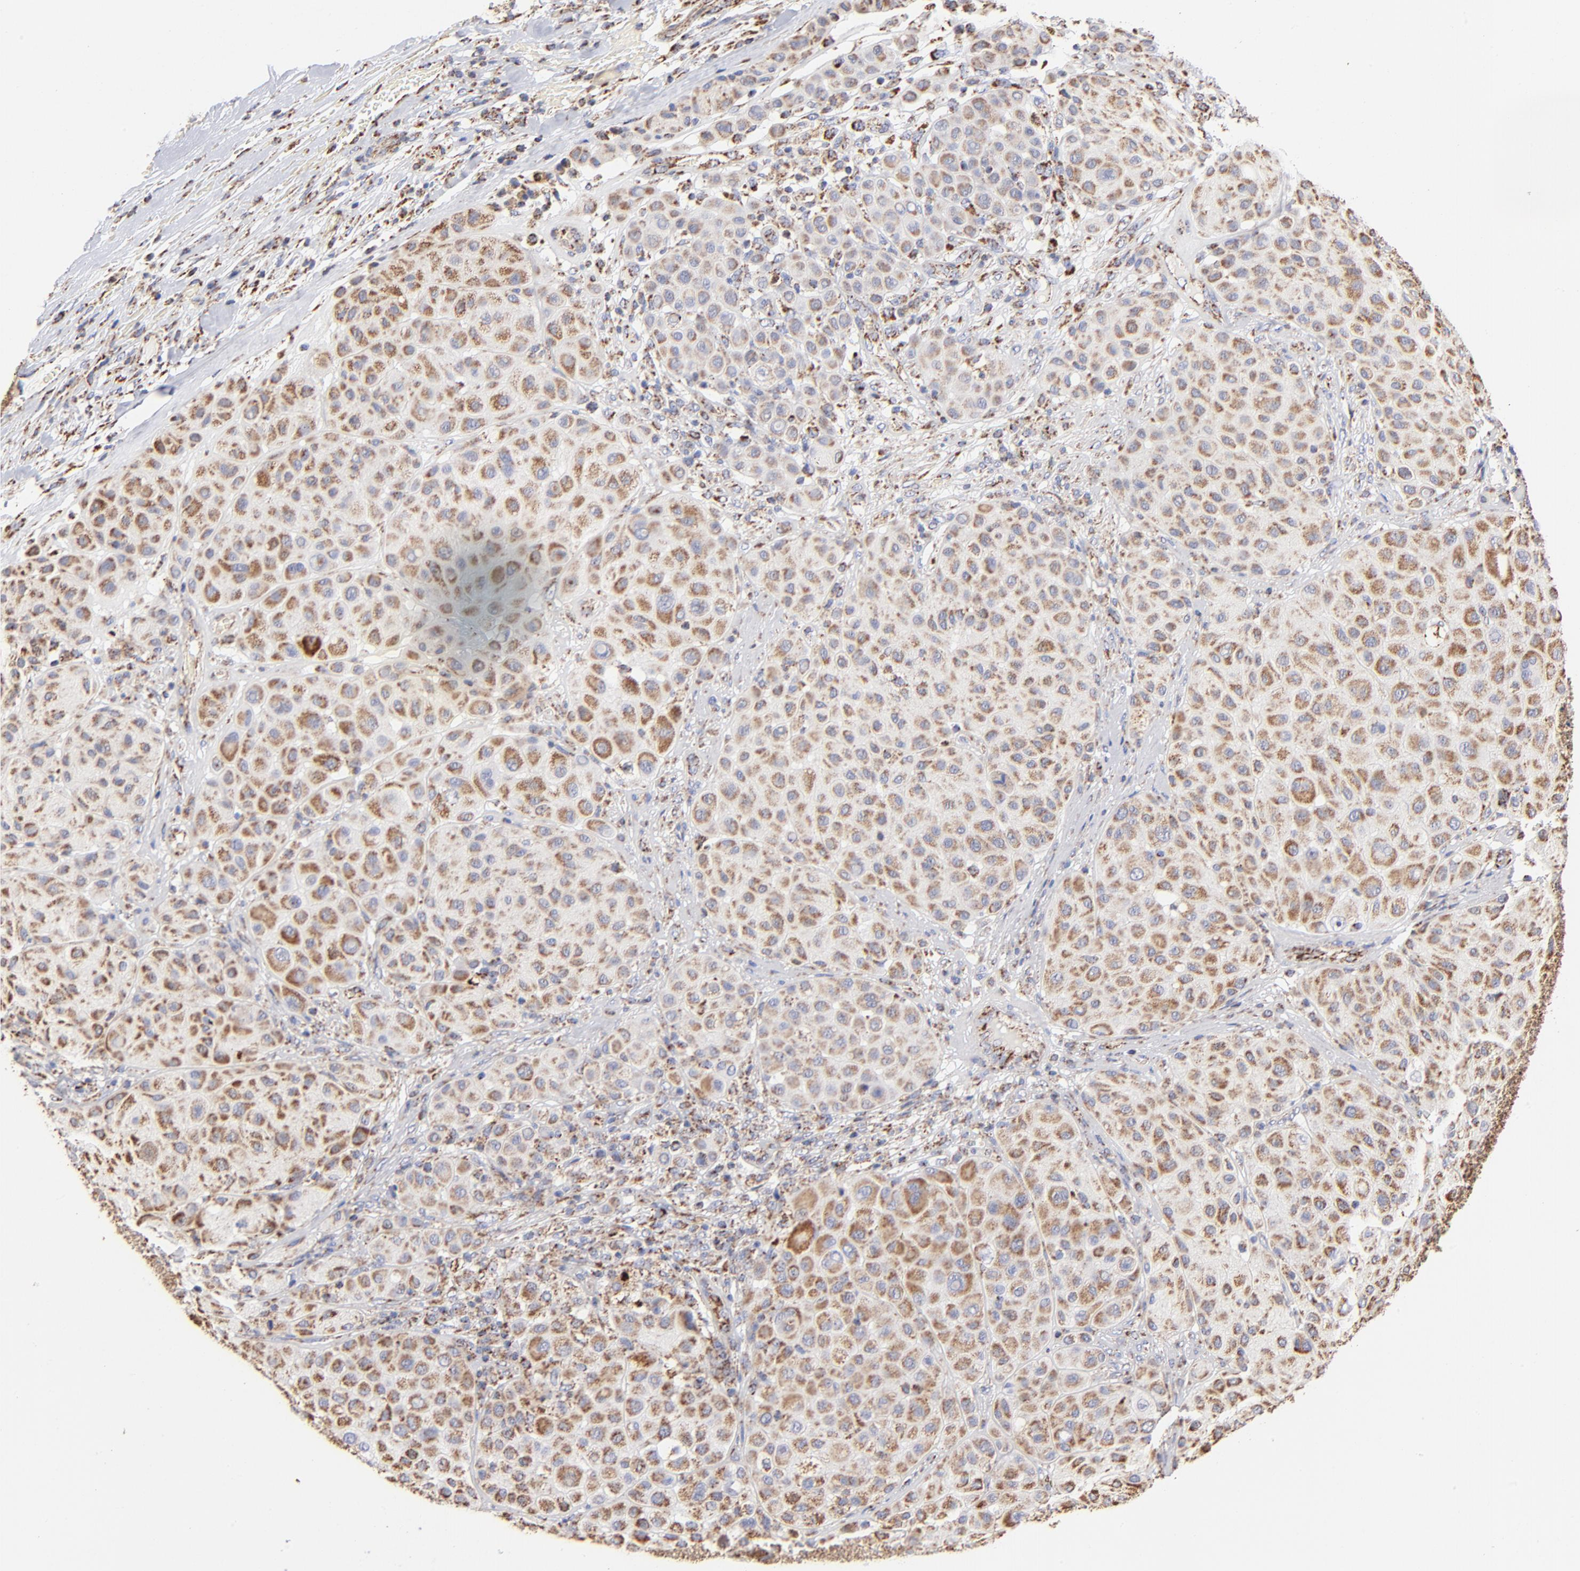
{"staining": {"intensity": "moderate", "quantity": ">75%", "location": "cytoplasmic/membranous"}, "tissue": "melanoma", "cell_type": "Tumor cells", "image_type": "cancer", "snomed": [{"axis": "morphology", "description": "Normal tissue, NOS"}, {"axis": "morphology", "description": "Malignant melanoma, Metastatic site"}, {"axis": "topography", "description": "Skin"}], "caption": "Tumor cells exhibit moderate cytoplasmic/membranous staining in about >75% of cells in melanoma.", "gene": "PHB1", "patient": {"sex": "male", "age": 41}}